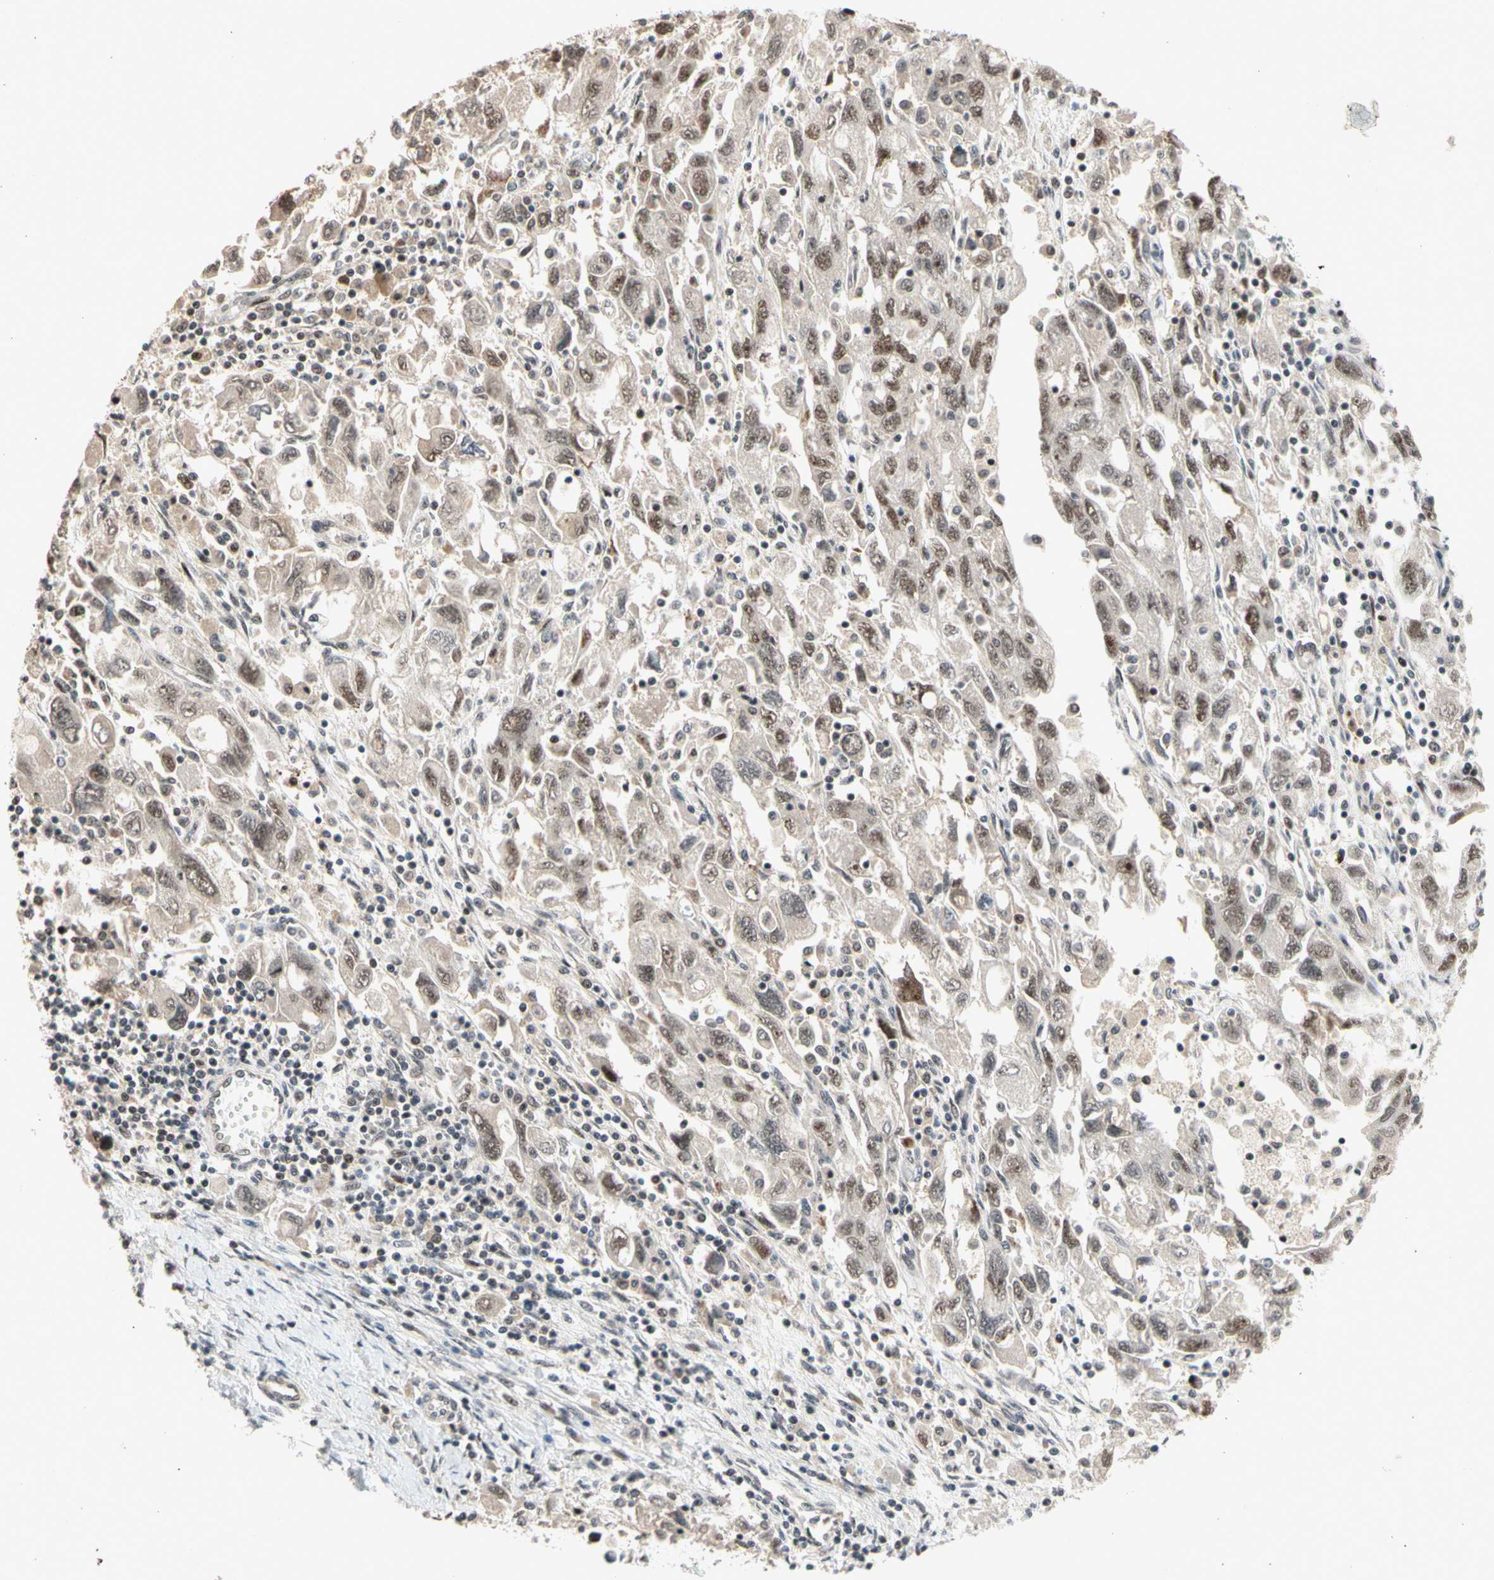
{"staining": {"intensity": "moderate", "quantity": ">75%", "location": "cytoplasmic/membranous,nuclear"}, "tissue": "ovarian cancer", "cell_type": "Tumor cells", "image_type": "cancer", "snomed": [{"axis": "morphology", "description": "Carcinoma, NOS"}, {"axis": "morphology", "description": "Cystadenocarcinoma, serous, NOS"}, {"axis": "topography", "description": "Ovary"}], "caption": "Ovarian cancer stained with a protein marker displays moderate staining in tumor cells.", "gene": "NGEF", "patient": {"sex": "female", "age": 69}}